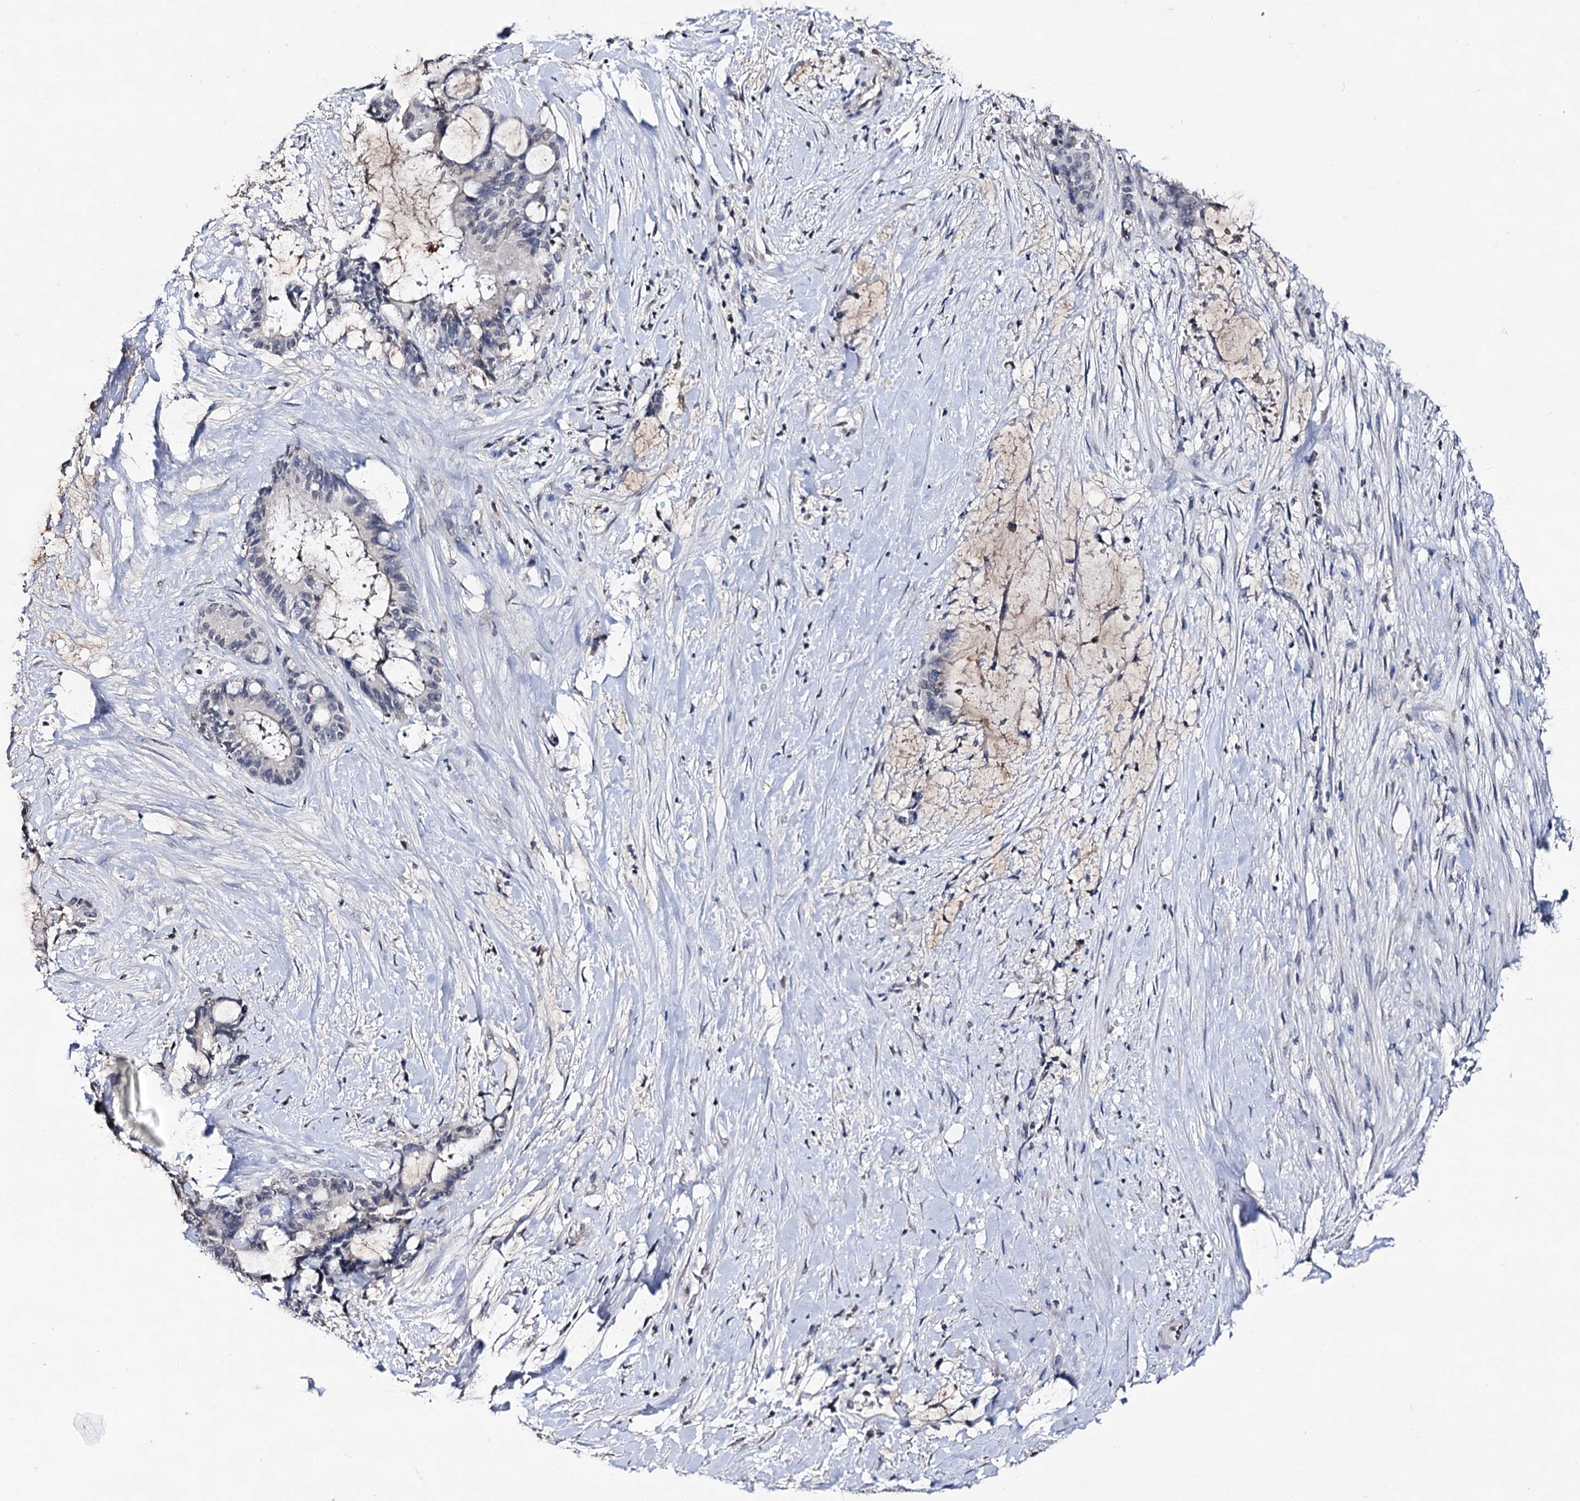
{"staining": {"intensity": "negative", "quantity": "none", "location": "none"}, "tissue": "liver cancer", "cell_type": "Tumor cells", "image_type": "cancer", "snomed": [{"axis": "morphology", "description": "Normal tissue, NOS"}, {"axis": "morphology", "description": "Cholangiocarcinoma"}, {"axis": "topography", "description": "Liver"}, {"axis": "topography", "description": "Peripheral nerve tissue"}], "caption": "Immunohistochemical staining of human cholangiocarcinoma (liver) demonstrates no significant positivity in tumor cells.", "gene": "PLIN1", "patient": {"sex": "female", "age": 73}}